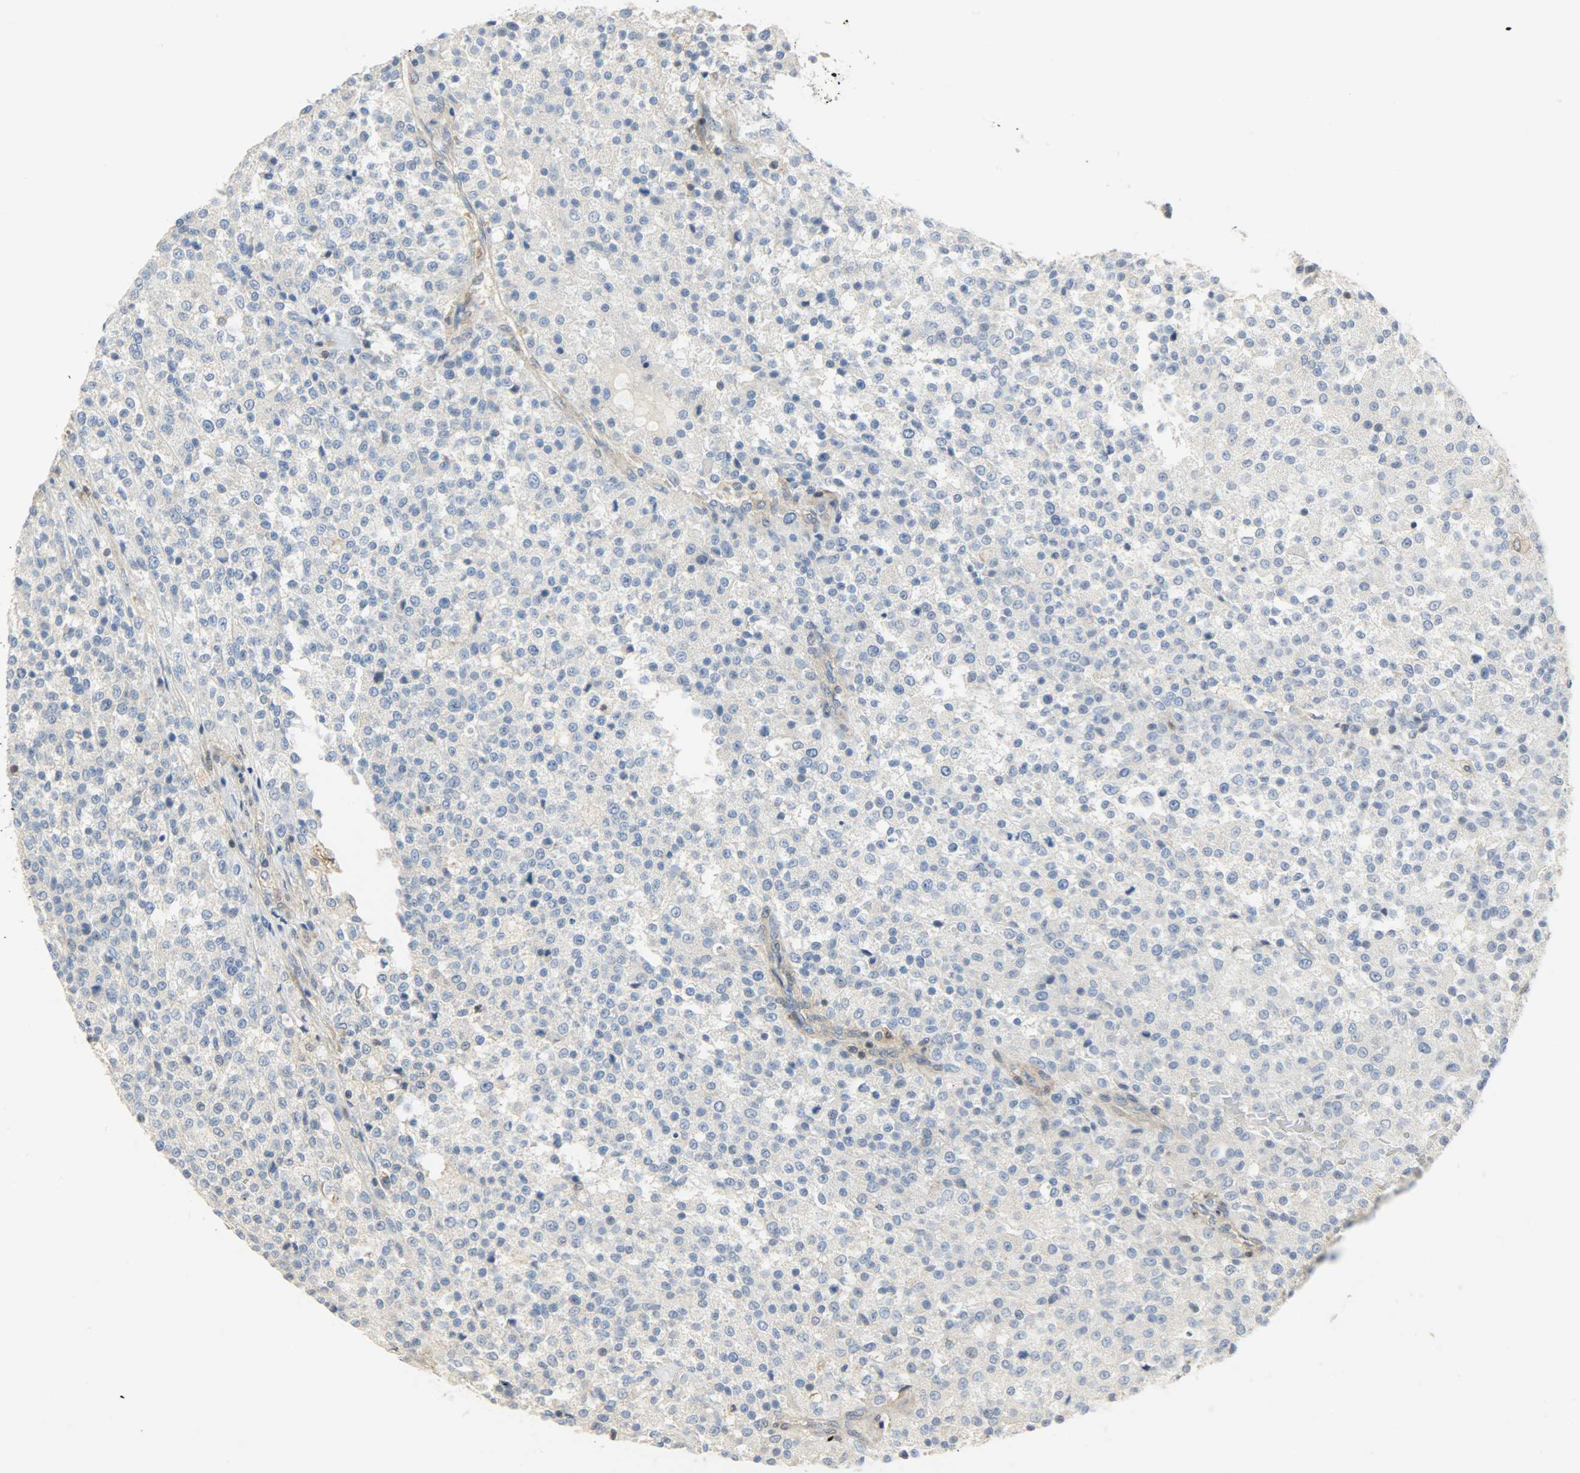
{"staining": {"intensity": "negative", "quantity": "none", "location": "none"}, "tissue": "testis cancer", "cell_type": "Tumor cells", "image_type": "cancer", "snomed": [{"axis": "morphology", "description": "Seminoma, NOS"}, {"axis": "topography", "description": "Testis"}], "caption": "Histopathology image shows no protein staining in tumor cells of testis cancer tissue. The staining is performed using DAB (3,3'-diaminobenzidine) brown chromogen with nuclei counter-stained in using hematoxylin.", "gene": "TRIM21", "patient": {"sex": "male", "age": 59}}